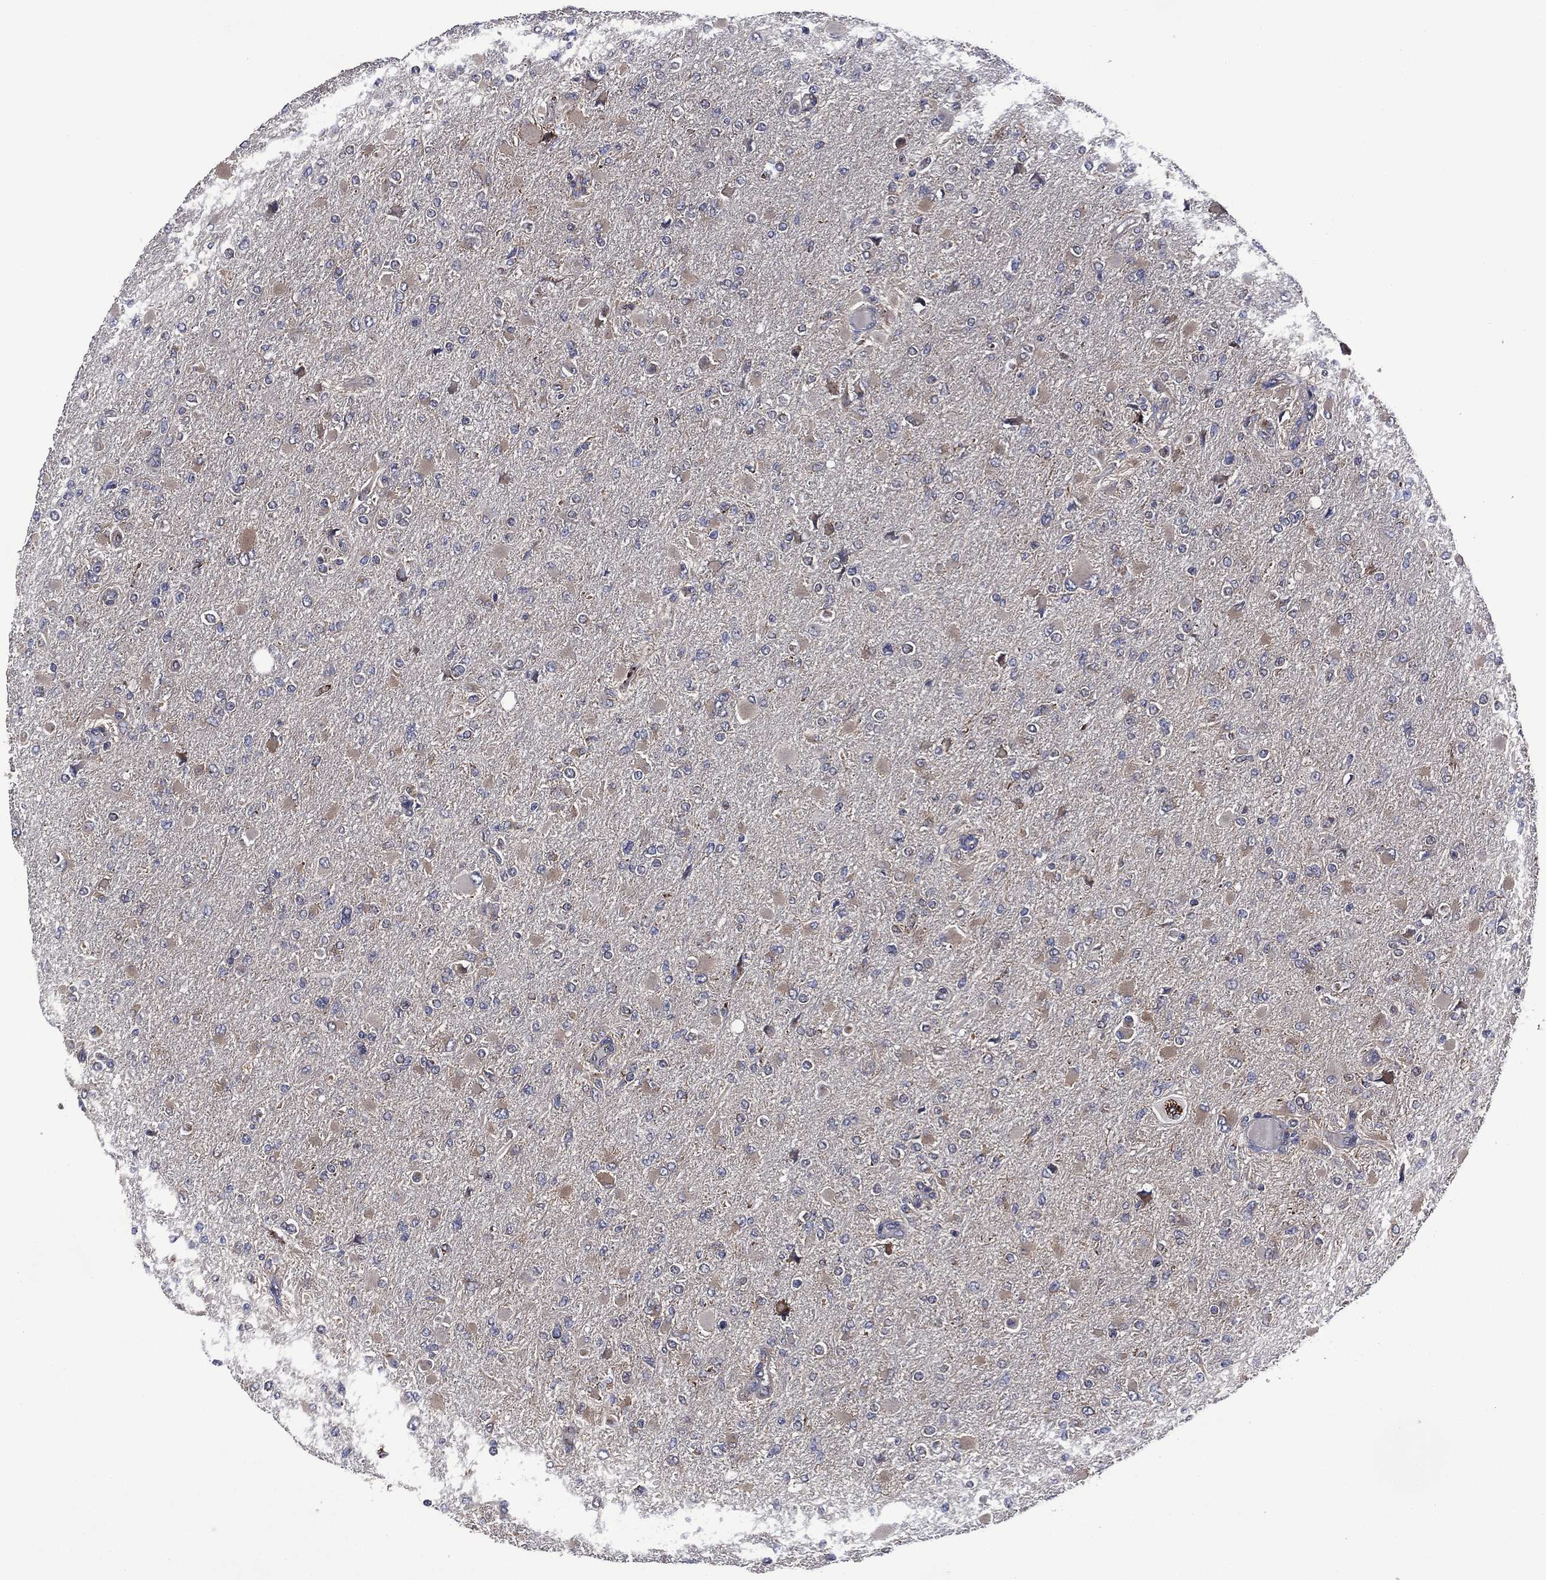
{"staining": {"intensity": "weak", "quantity": "25%-75%", "location": "cytoplasmic/membranous"}, "tissue": "glioma", "cell_type": "Tumor cells", "image_type": "cancer", "snomed": [{"axis": "morphology", "description": "Glioma, malignant, High grade"}, {"axis": "topography", "description": "Cerebral cortex"}], "caption": "Glioma was stained to show a protein in brown. There is low levels of weak cytoplasmic/membranous staining in about 25%-75% of tumor cells.", "gene": "HTD2", "patient": {"sex": "female", "age": 36}}